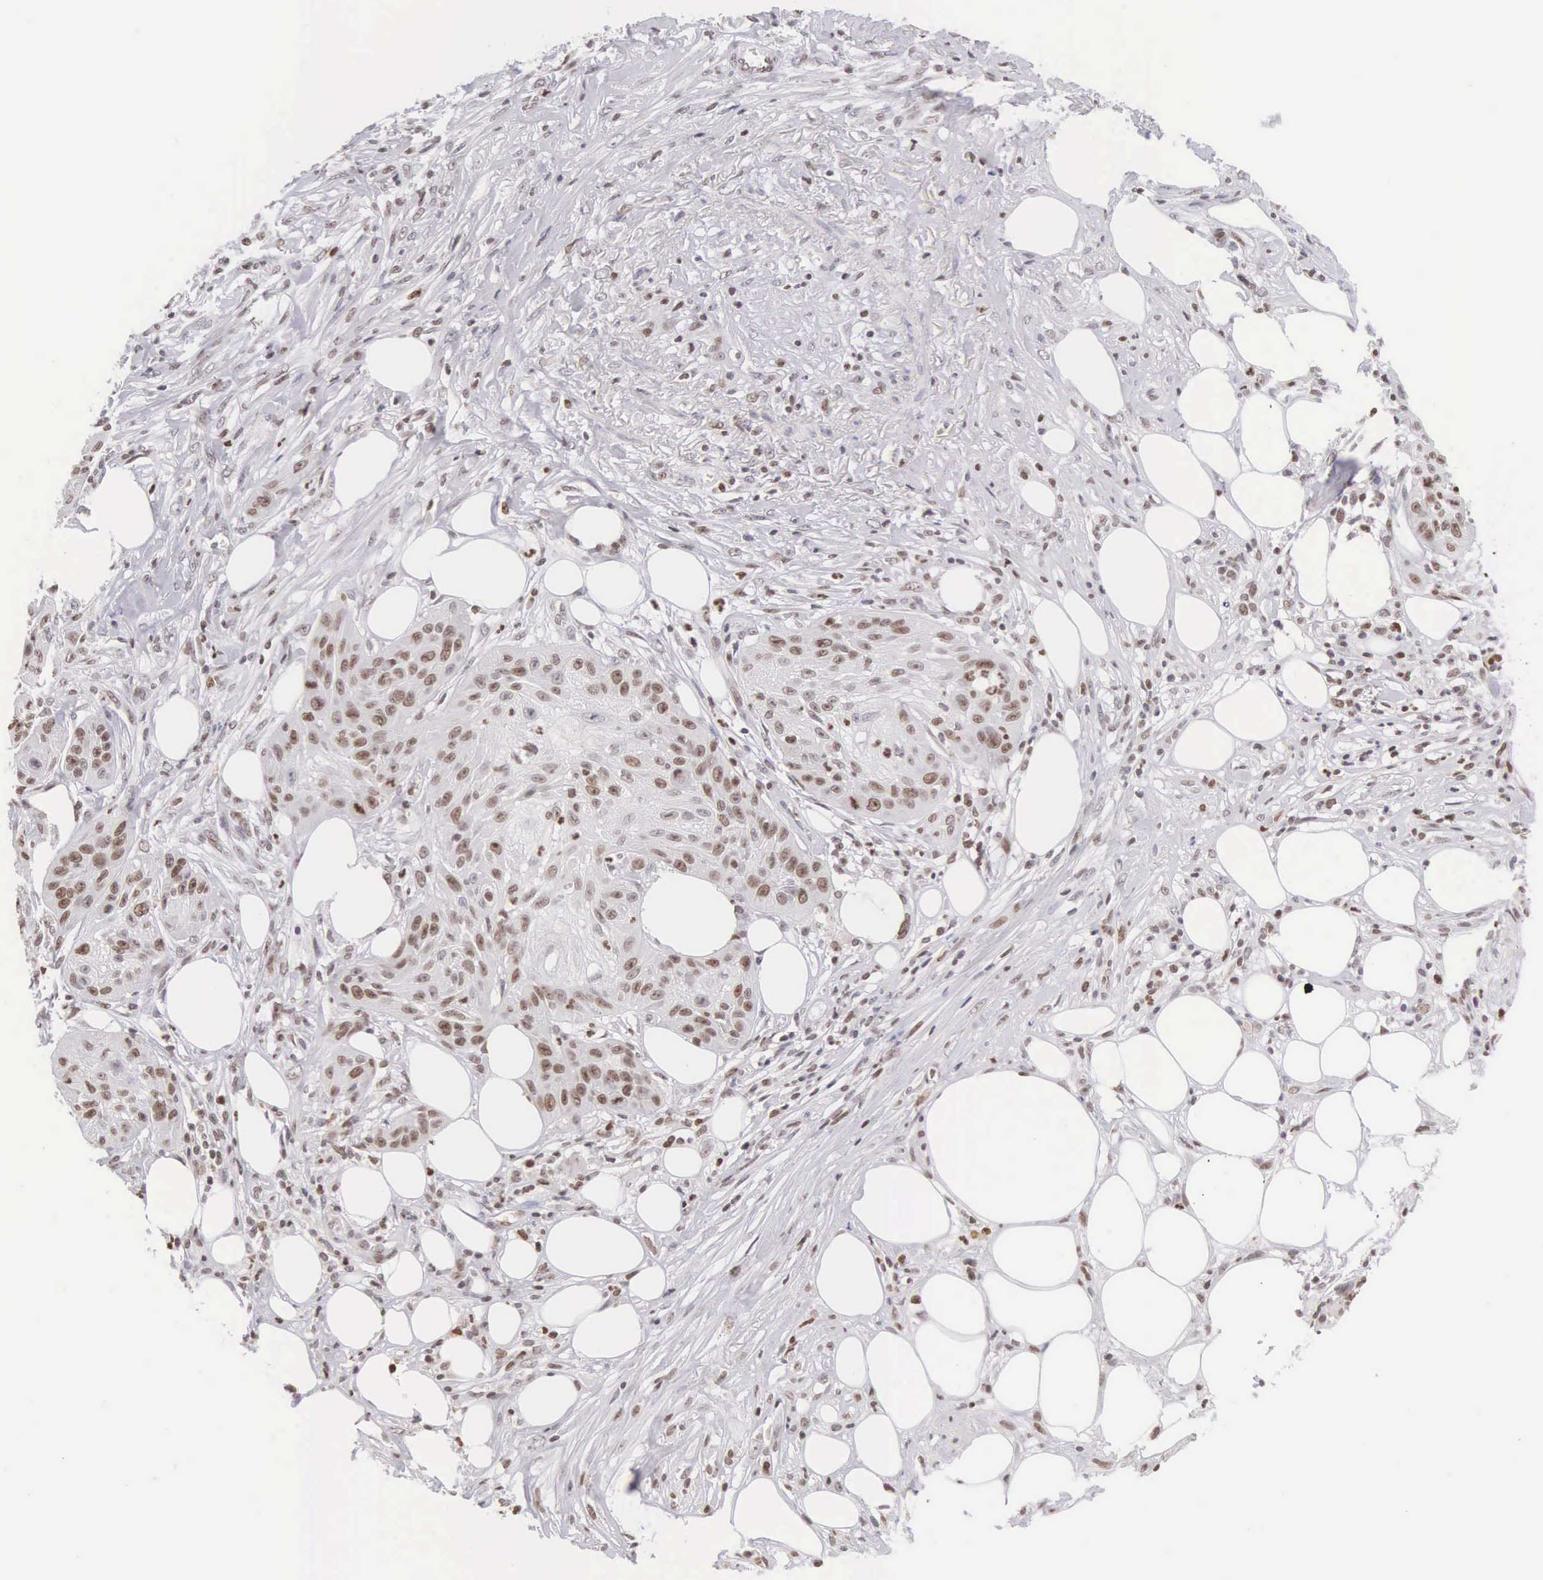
{"staining": {"intensity": "weak", "quantity": "25%-75%", "location": "nuclear"}, "tissue": "skin cancer", "cell_type": "Tumor cells", "image_type": "cancer", "snomed": [{"axis": "morphology", "description": "Squamous cell carcinoma, NOS"}, {"axis": "topography", "description": "Skin"}], "caption": "Immunohistochemistry staining of skin squamous cell carcinoma, which reveals low levels of weak nuclear positivity in approximately 25%-75% of tumor cells indicating weak nuclear protein expression. The staining was performed using DAB (3,3'-diaminobenzidine) (brown) for protein detection and nuclei were counterstained in hematoxylin (blue).", "gene": "VRK1", "patient": {"sex": "female", "age": 88}}